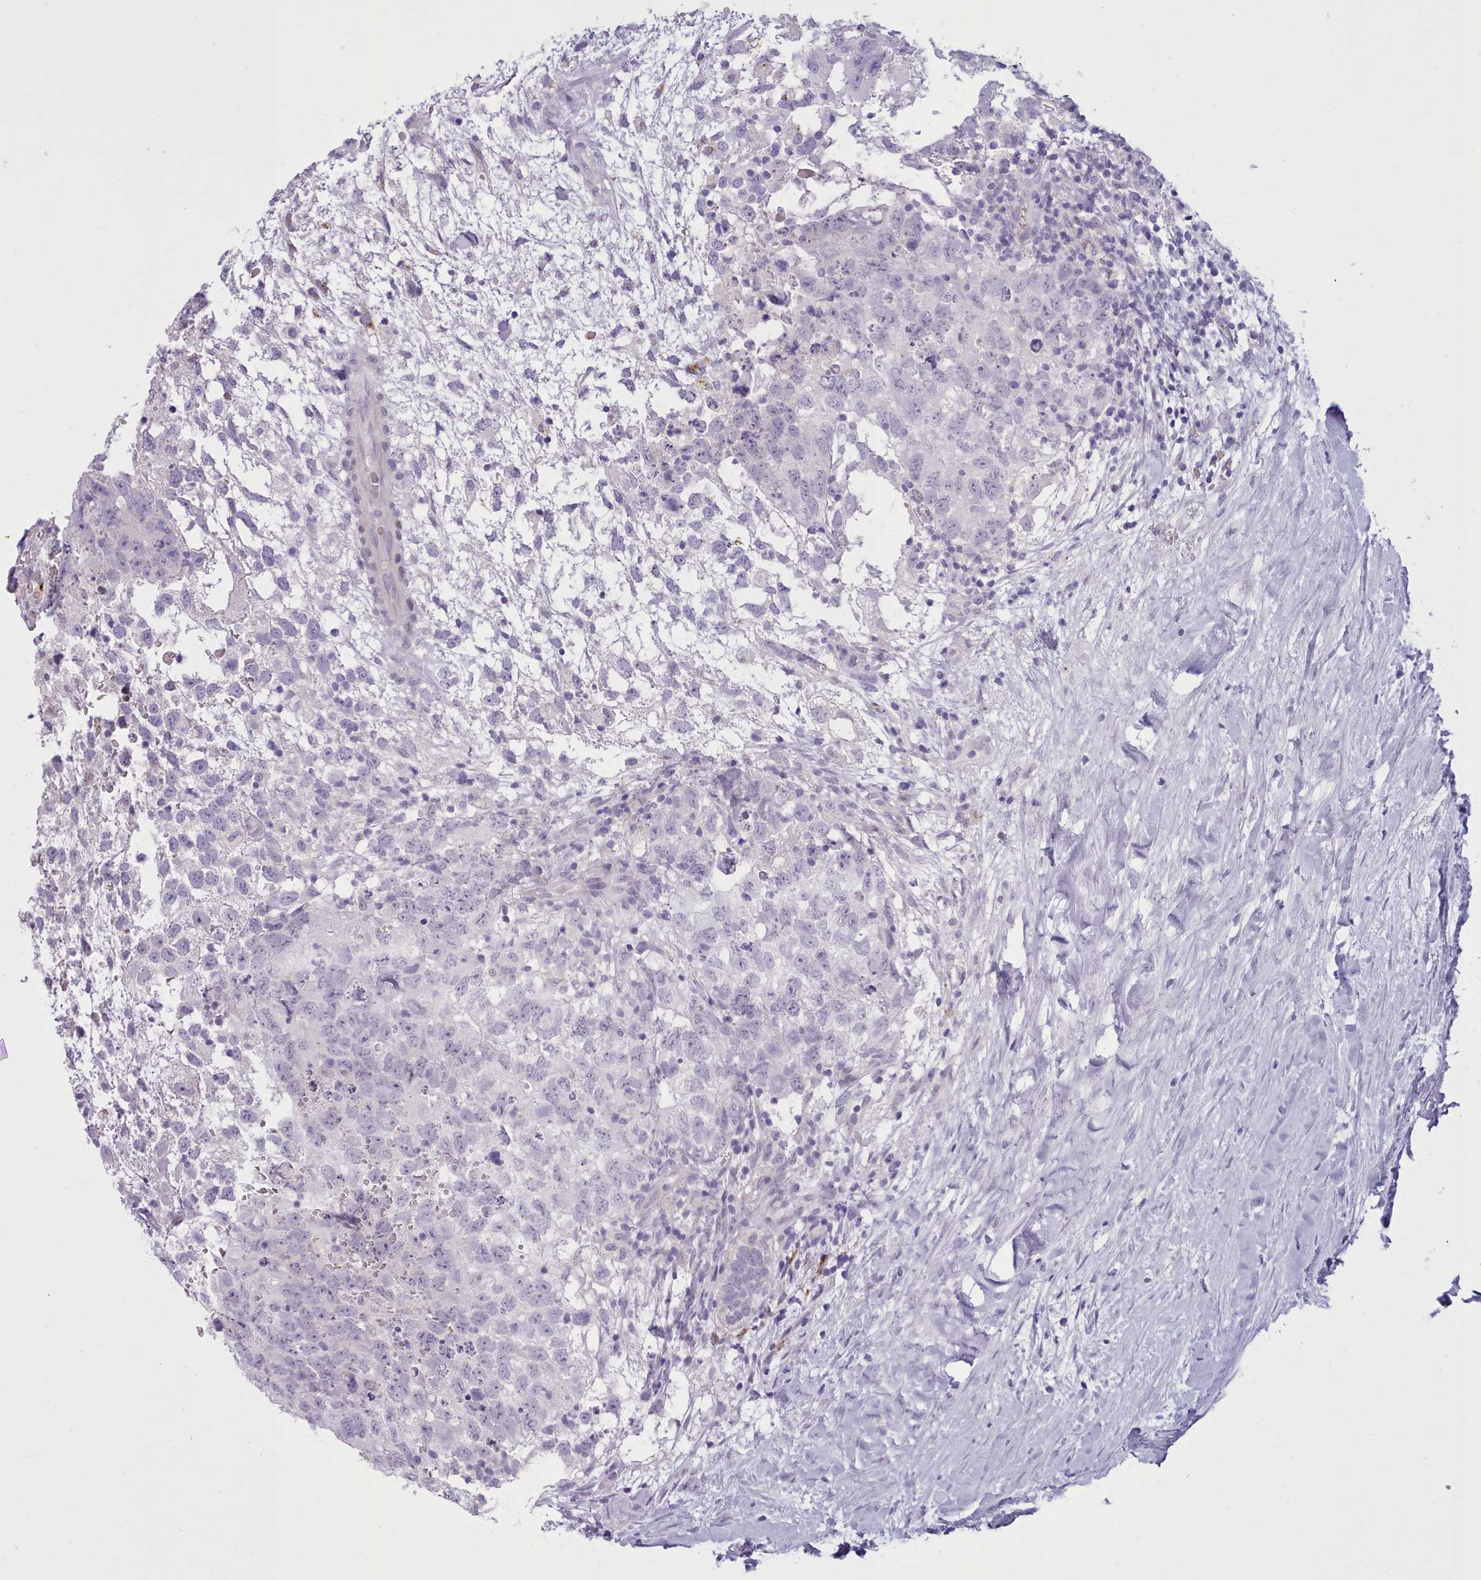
{"staining": {"intensity": "negative", "quantity": "none", "location": "none"}, "tissue": "testis cancer", "cell_type": "Tumor cells", "image_type": "cancer", "snomed": [{"axis": "morphology", "description": "Seminoma, NOS"}, {"axis": "morphology", "description": "Carcinoma, Embryonal, NOS"}, {"axis": "topography", "description": "Testis"}], "caption": "Immunohistochemistry (IHC) of human testis embryonal carcinoma reveals no expression in tumor cells.", "gene": "TMEM253", "patient": {"sex": "male", "age": 29}}